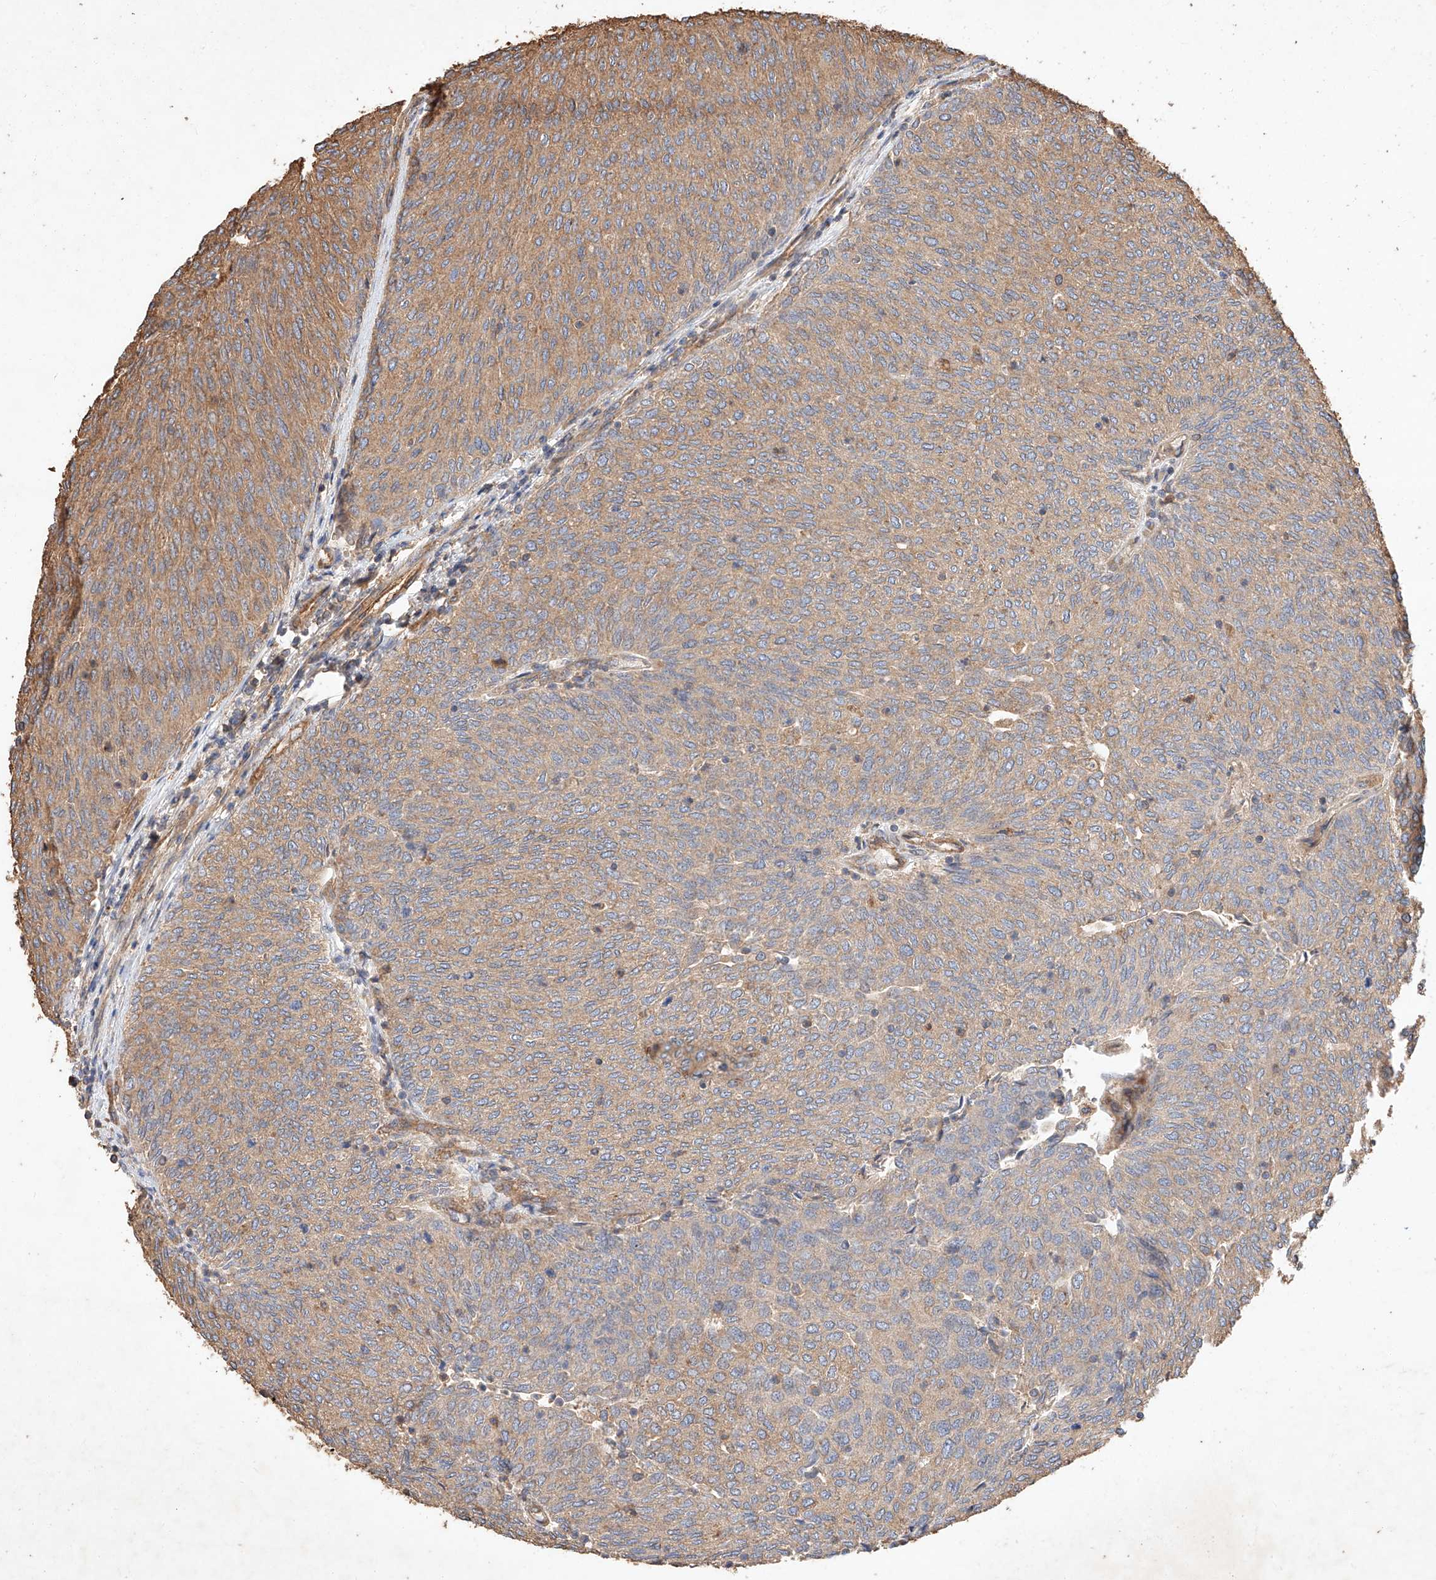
{"staining": {"intensity": "moderate", "quantity": ">75%", "location": "cytoplasmic/membranous"}, "tissue": "urothelial cancer", "cell_type": "Tumor cells", "image_type": "cancer", "snomed": [{"axis": "morphology", "description": "Urothelial carcinoma, Low grade"}, {"axis": "topography", "description": "Urinary bladder"}], "caption": "Immunohistochemical staining of human urothelial cancer shows moderate cytoplasmic/membranous protein positivity in about >75% of tumor cells.", "gene": "GHDC", "patient": {"sex": "female", "age": 79}}